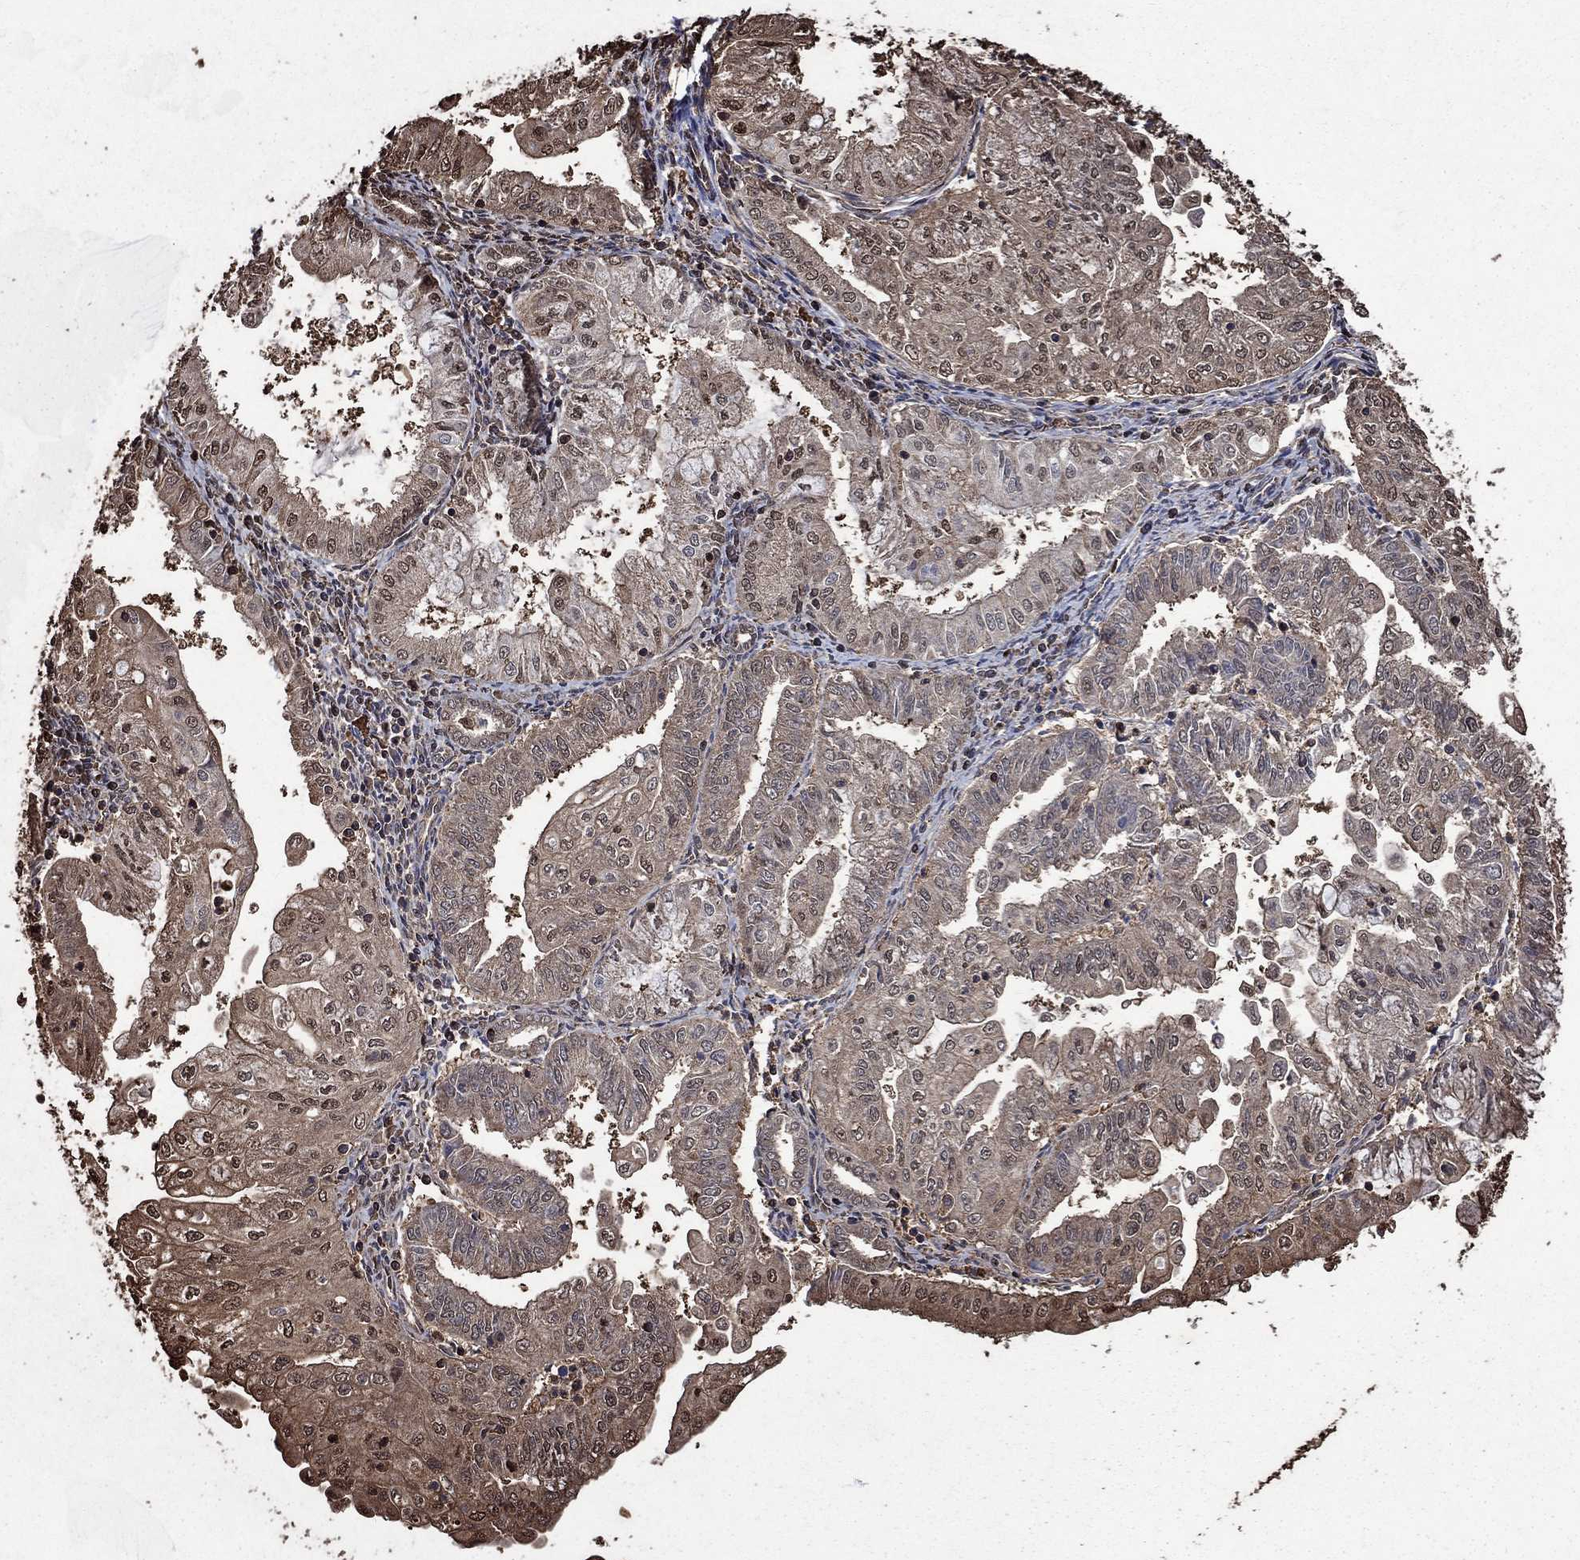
{"staining": {"intensity": "weak", "quantity": "<25%", "location": "cytoplasmic/membranous"}, "tissue": "endometrial cancer", "cell_type": "Tumor cells", "image_type": "cancer", "snomed": [{"axis": "morphology", "description": "Adenocarcinoma, NOS"}, {"axis": "topography", "description": "Endometrium"}], "caption": "Tumor cells show no significant positivity in adenocarcinoma (endometrial).", "gene": "GAPDH", "patient": {"sex": "female", "age": 56}}